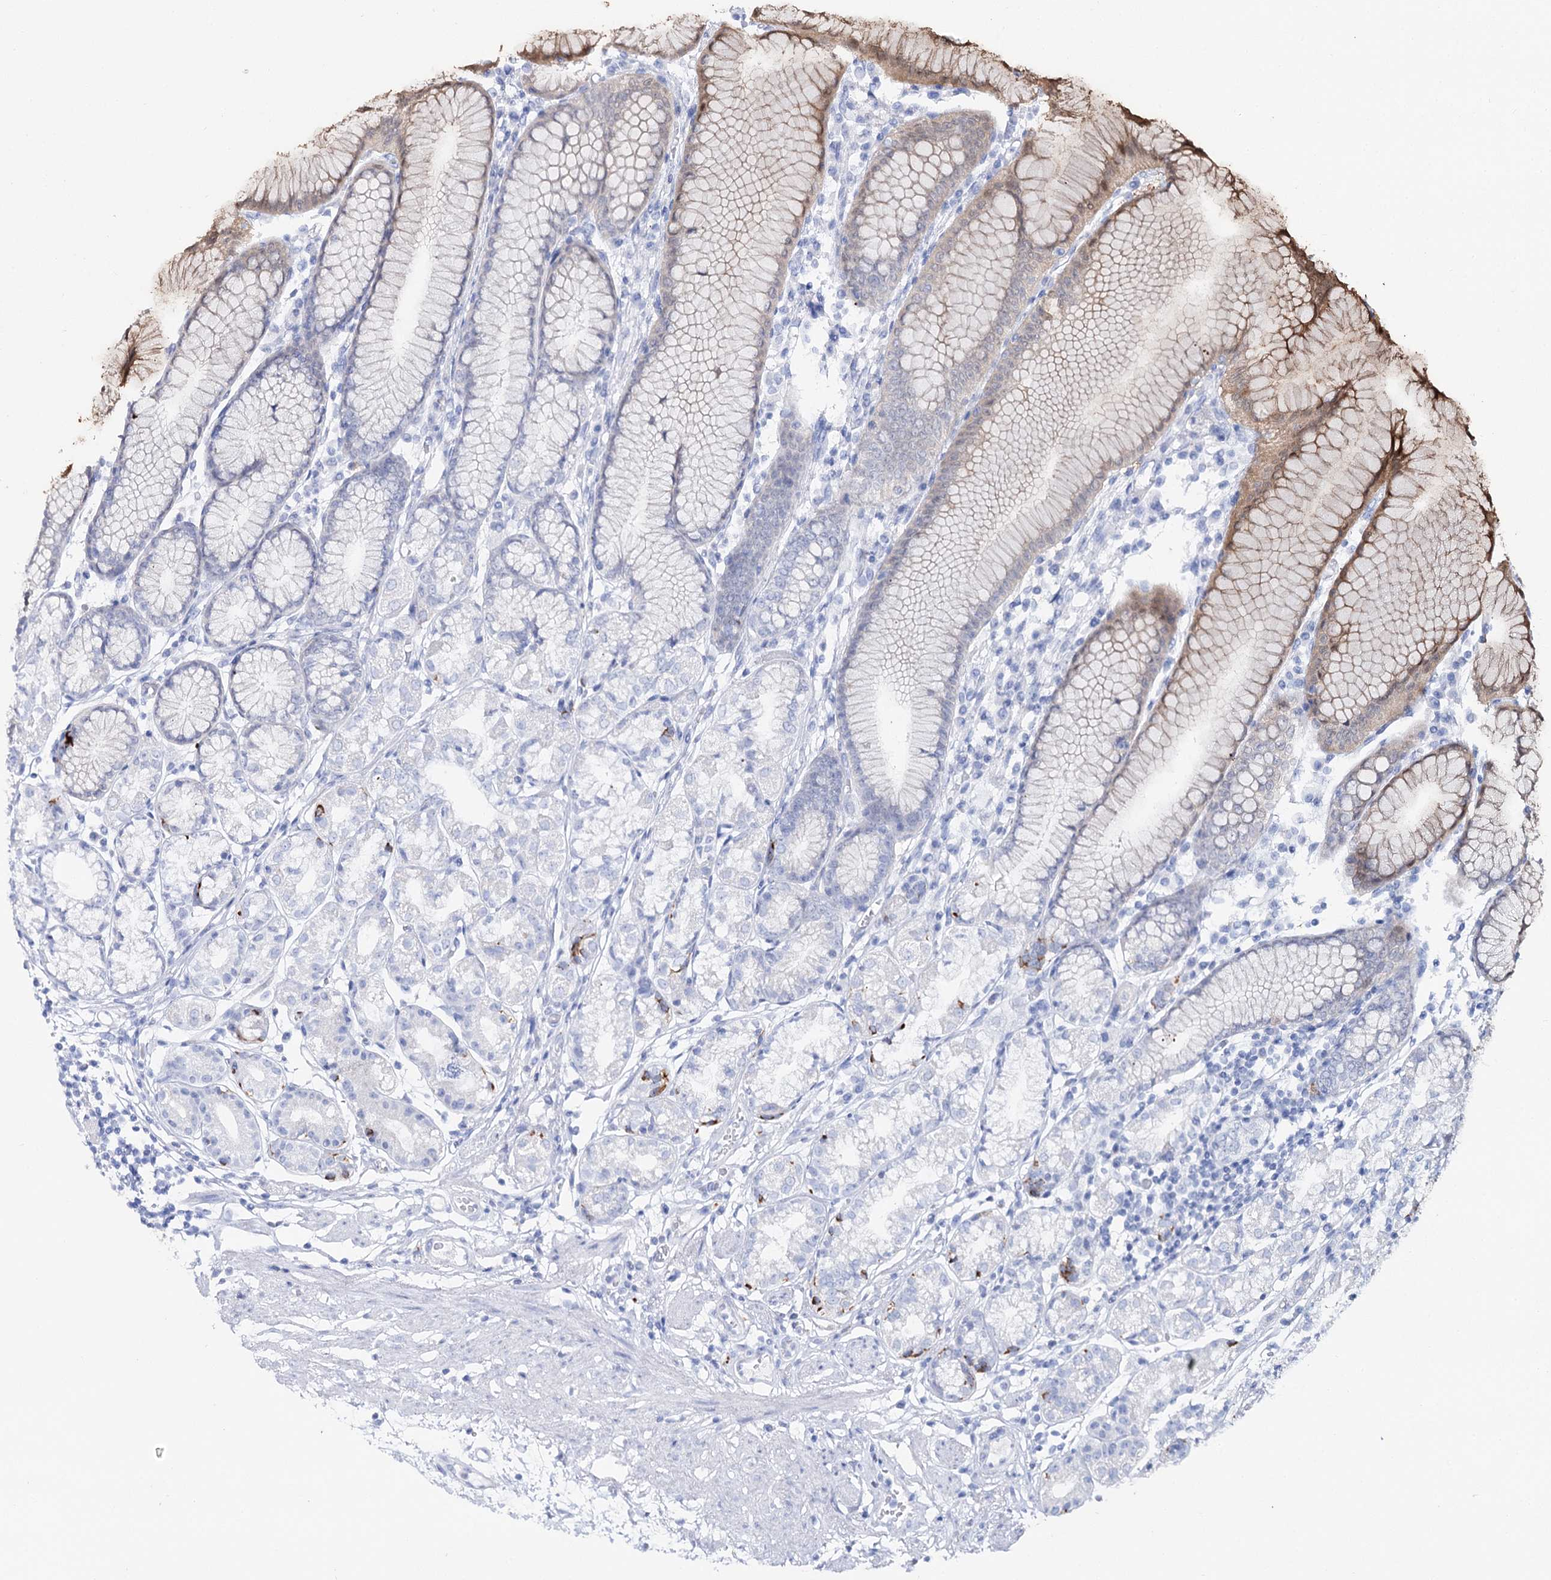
{"staining": {"intensity": "moderate", "quantity": "<25%", "location": "cytoplasmic/membranous"}, "tissue": "stomach", "cell_type": "Glandular cells", "image_type": "normal", "snomed": [{"axis": "morphology", "description": "Normal tissue, NOS"}, {"axis": "topography", "description": "Stomach"}], "caption": "Immunohistochemical staining of benign stomach demonstrates low levels of moderate cytoplasmic/membranous staining in approximately <25% of glandular cells.", "gene": "SLC3A1", "patient": {"sex": "female", "age": 57}}